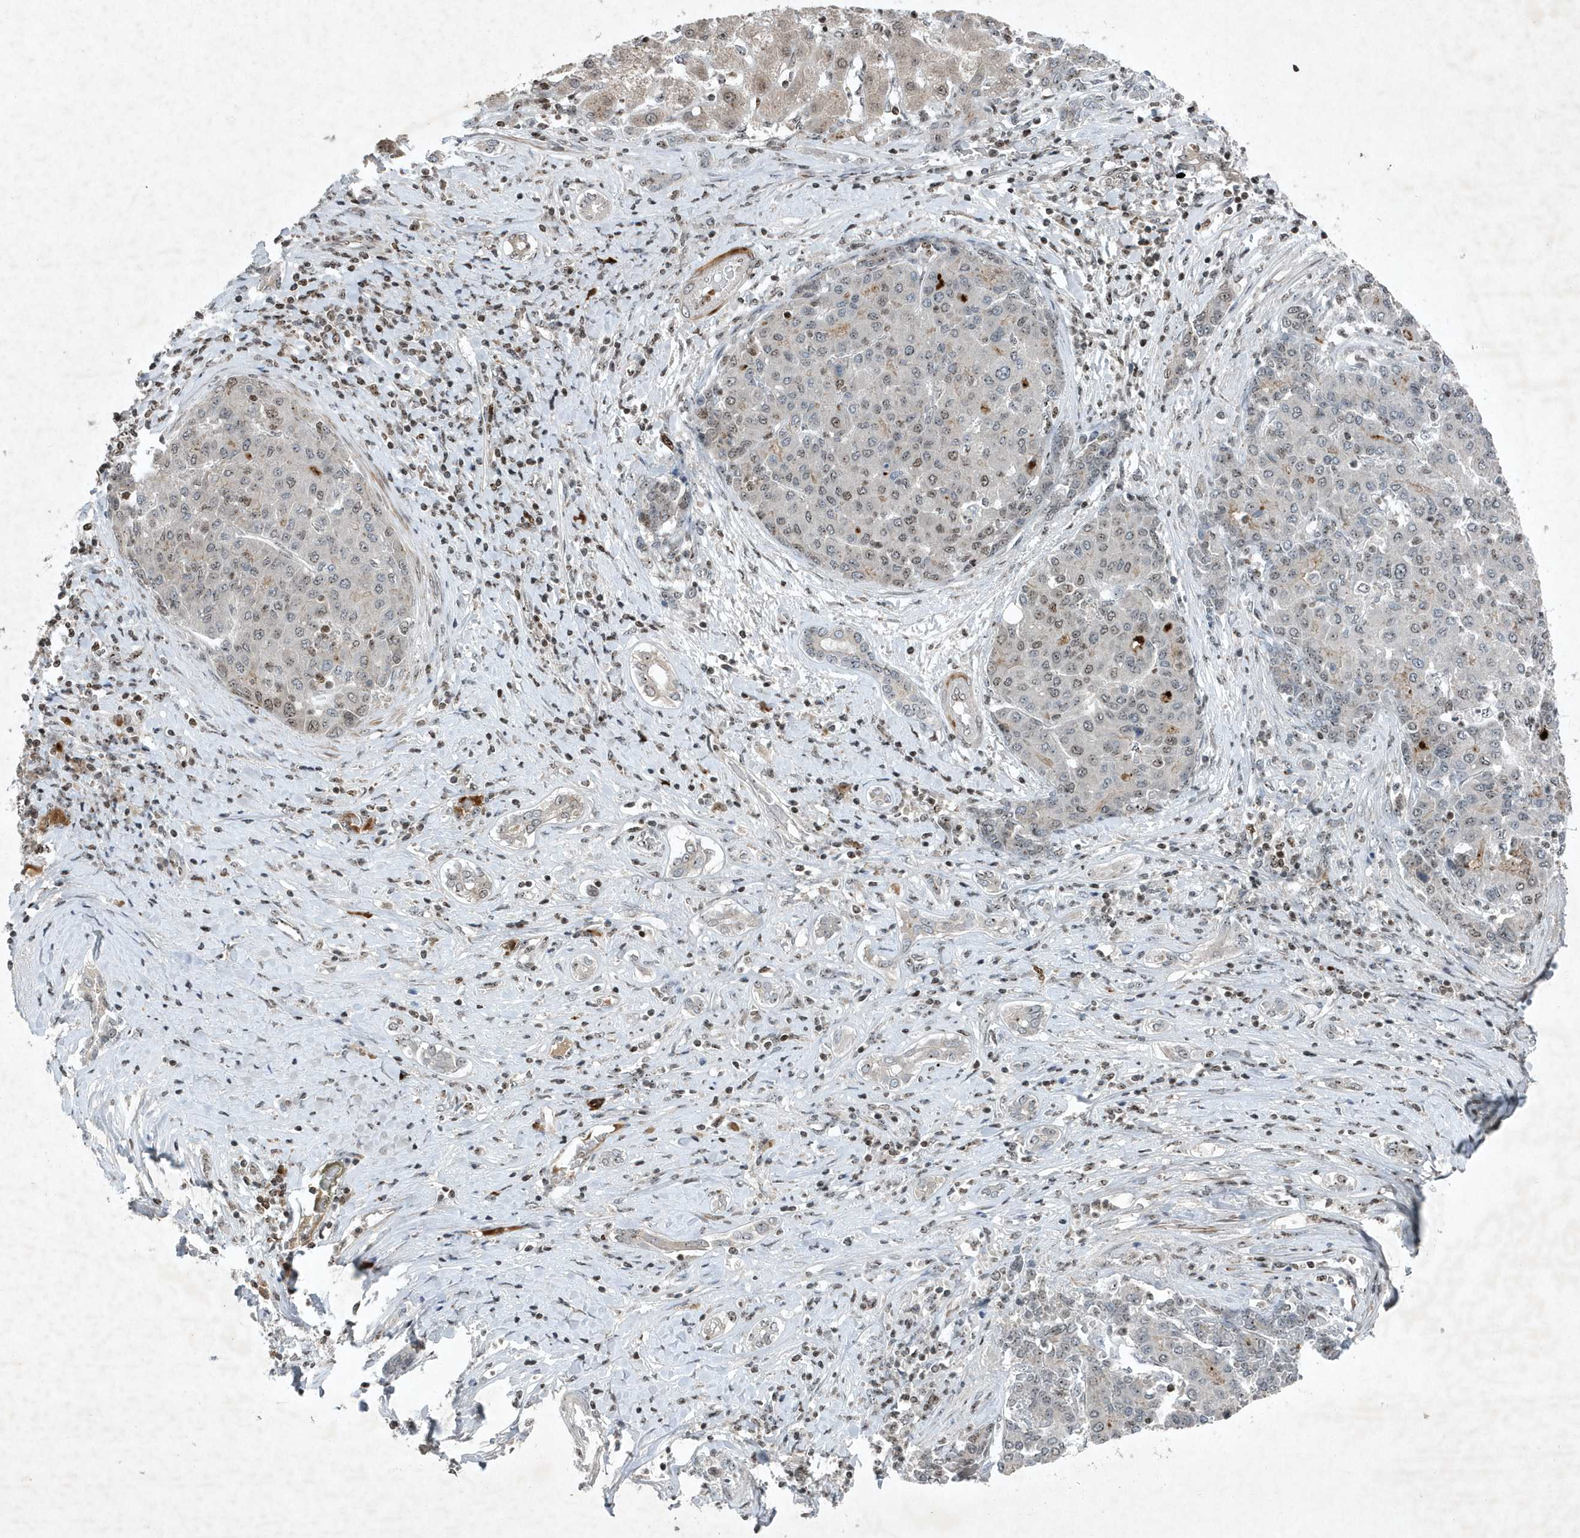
{"staining": {"intensity": "weak", "quantity": "<25%", "location": "nuclear"}, "tissue": "liver cancer", "cell_type": "Tumor cells", "image_type": "cancer", "snomed": [{"axis": "morphology", "description": "Carcinoma, Hepatocellular, NOS"}, {"axis": "topography", "description": "Liver"}], "caption": "Tumor cells show no significant staining in hepatocellular carcinoma (liver).", "gene": "QTRT2", "patient": {"sex": "male", "age": 65}}